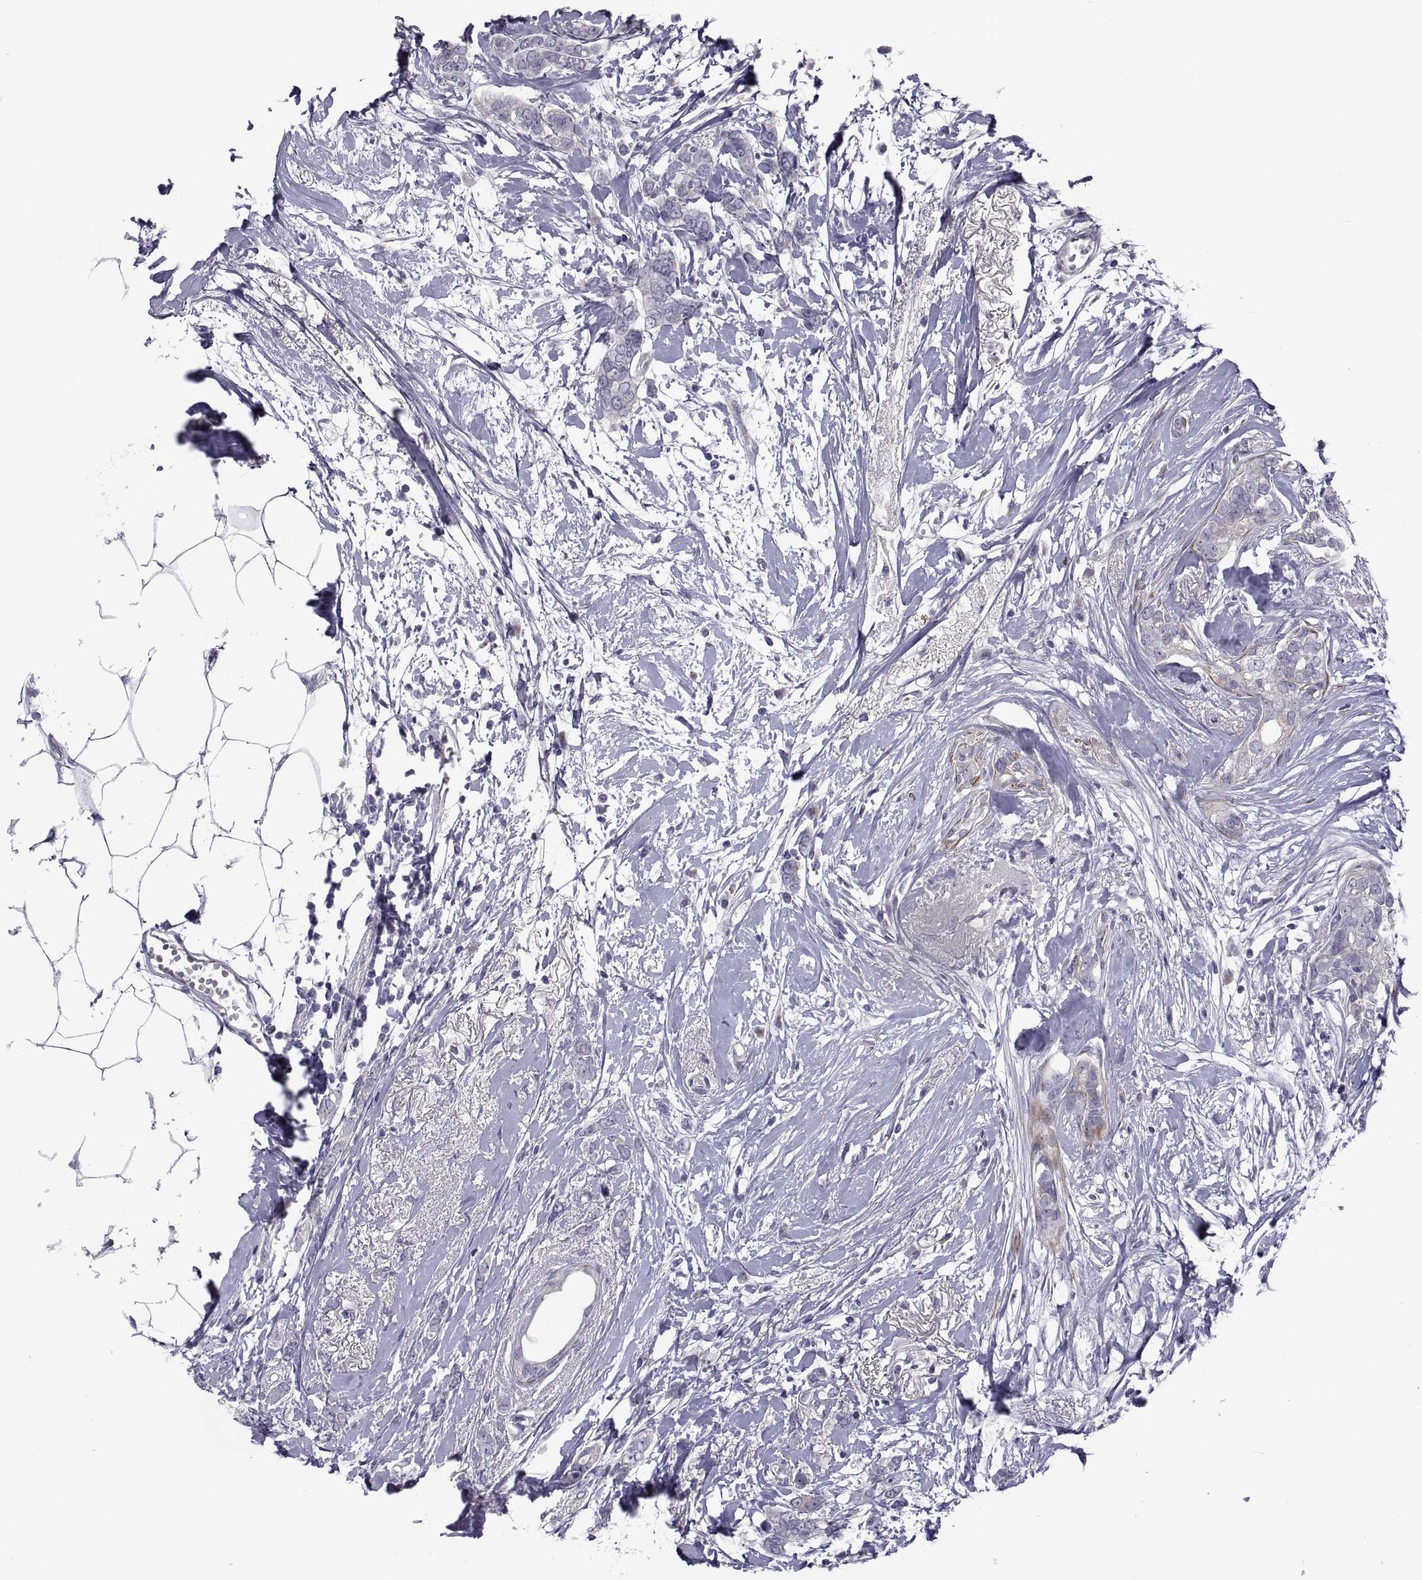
{"staining": {"intensity": "negative", "quantity": "none", "location": "none"}, "tissue": "breast cancer", "cell_type": "Tumor cells", "image_type": "cancer", "snomed": [{"axis": "morphology", "description": "Duct carcinoma"}, {"axis": "topography", "description": "Breast"}], "caption": "A micrograph of infiltrating ductal carcinoma (breast) stained for a protein shows no brown staining in tumor cells.", "gene": "TMEM158", "patient": {"sex": "female", "age": 40}}